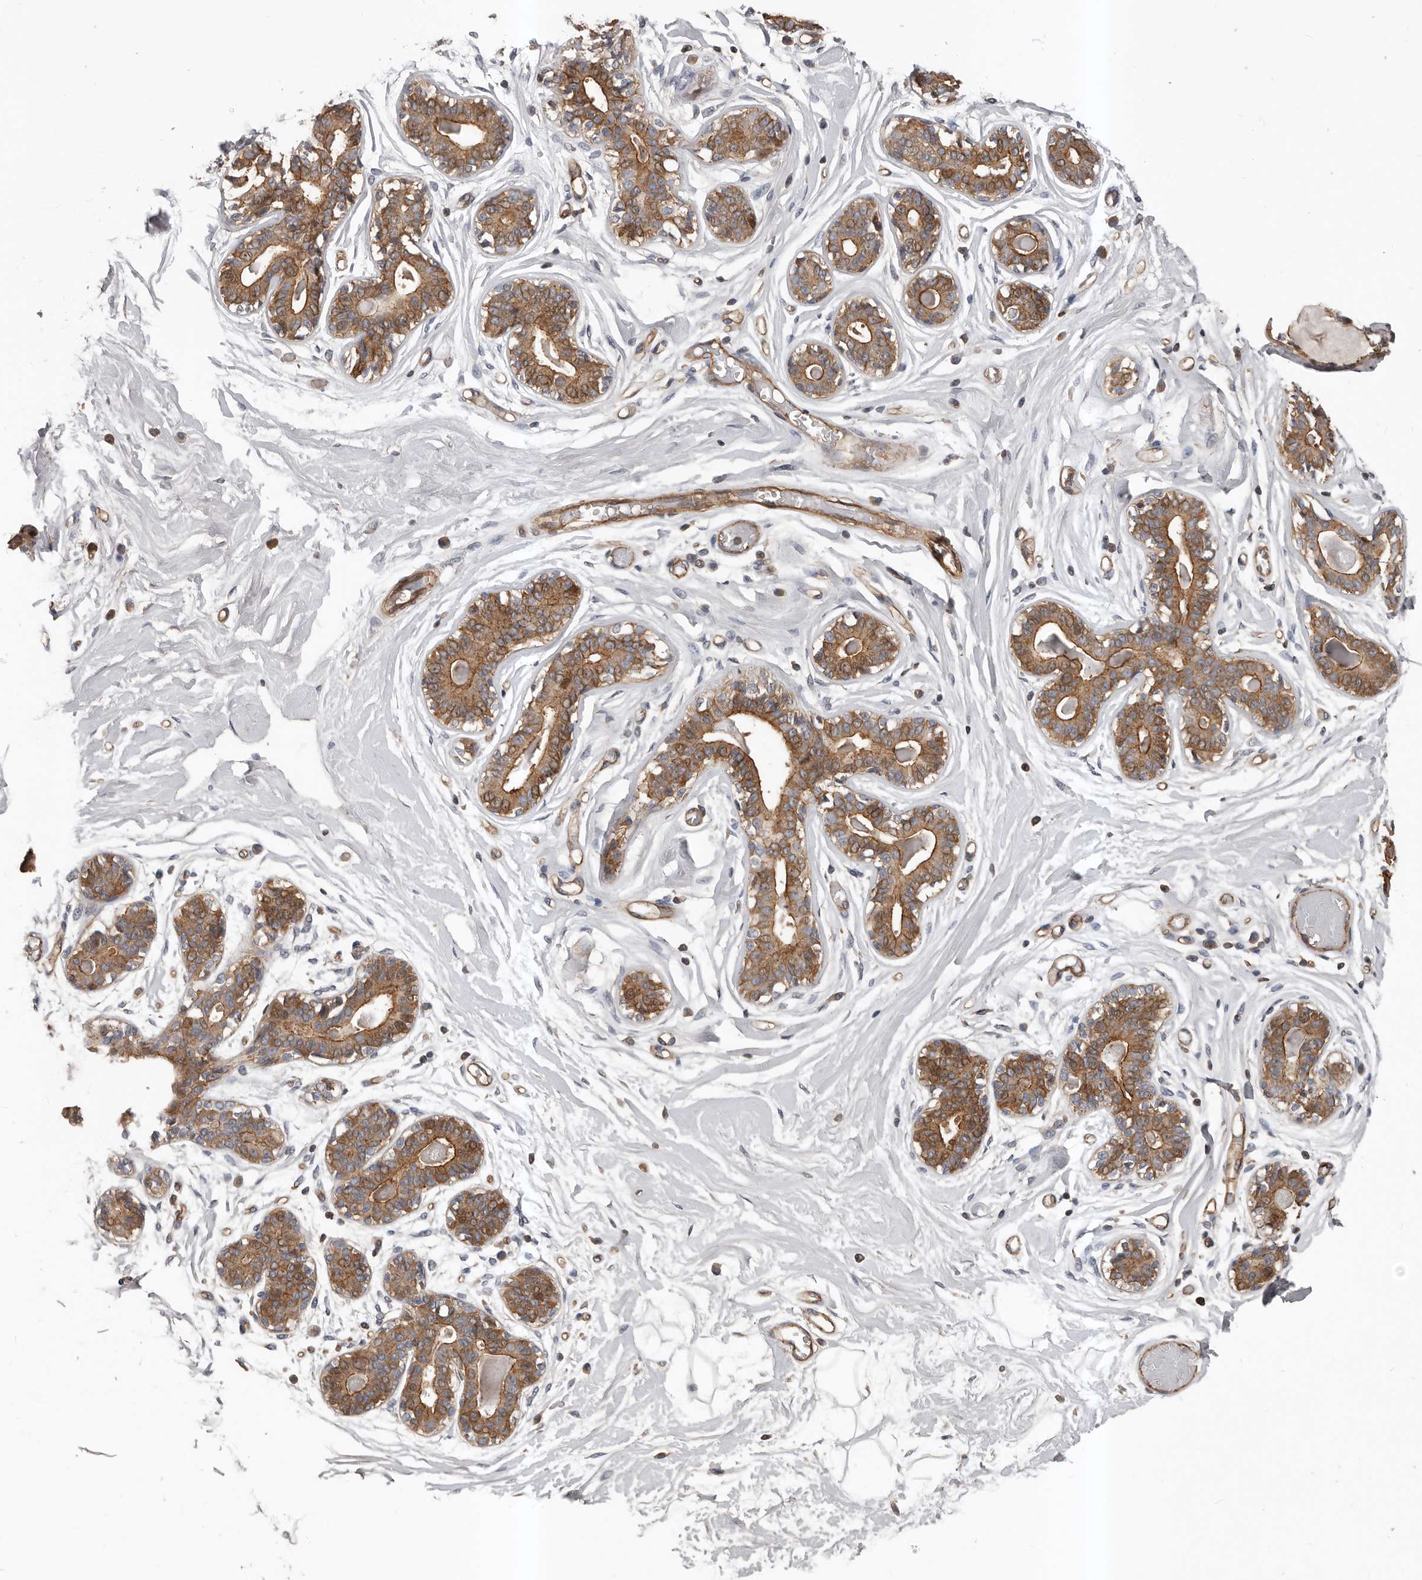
{"staining": {"intensity": "negative", "quantity": "none", "location": "none"}, "tissue": "breast", "cell_type": "Adipocytes", "image_type": "normal", "snomed": [{"axis": "morphology", "description": "Normal tissue, NOS"}, {"axis": "topography", "description": "Breast"}], "caption": "An IHC photomicrograph of benign breast is shown. There is no staining in adipocytes of breast.", "gene": "PNRC2", "patient": {"sex": "female", "age": 45}}